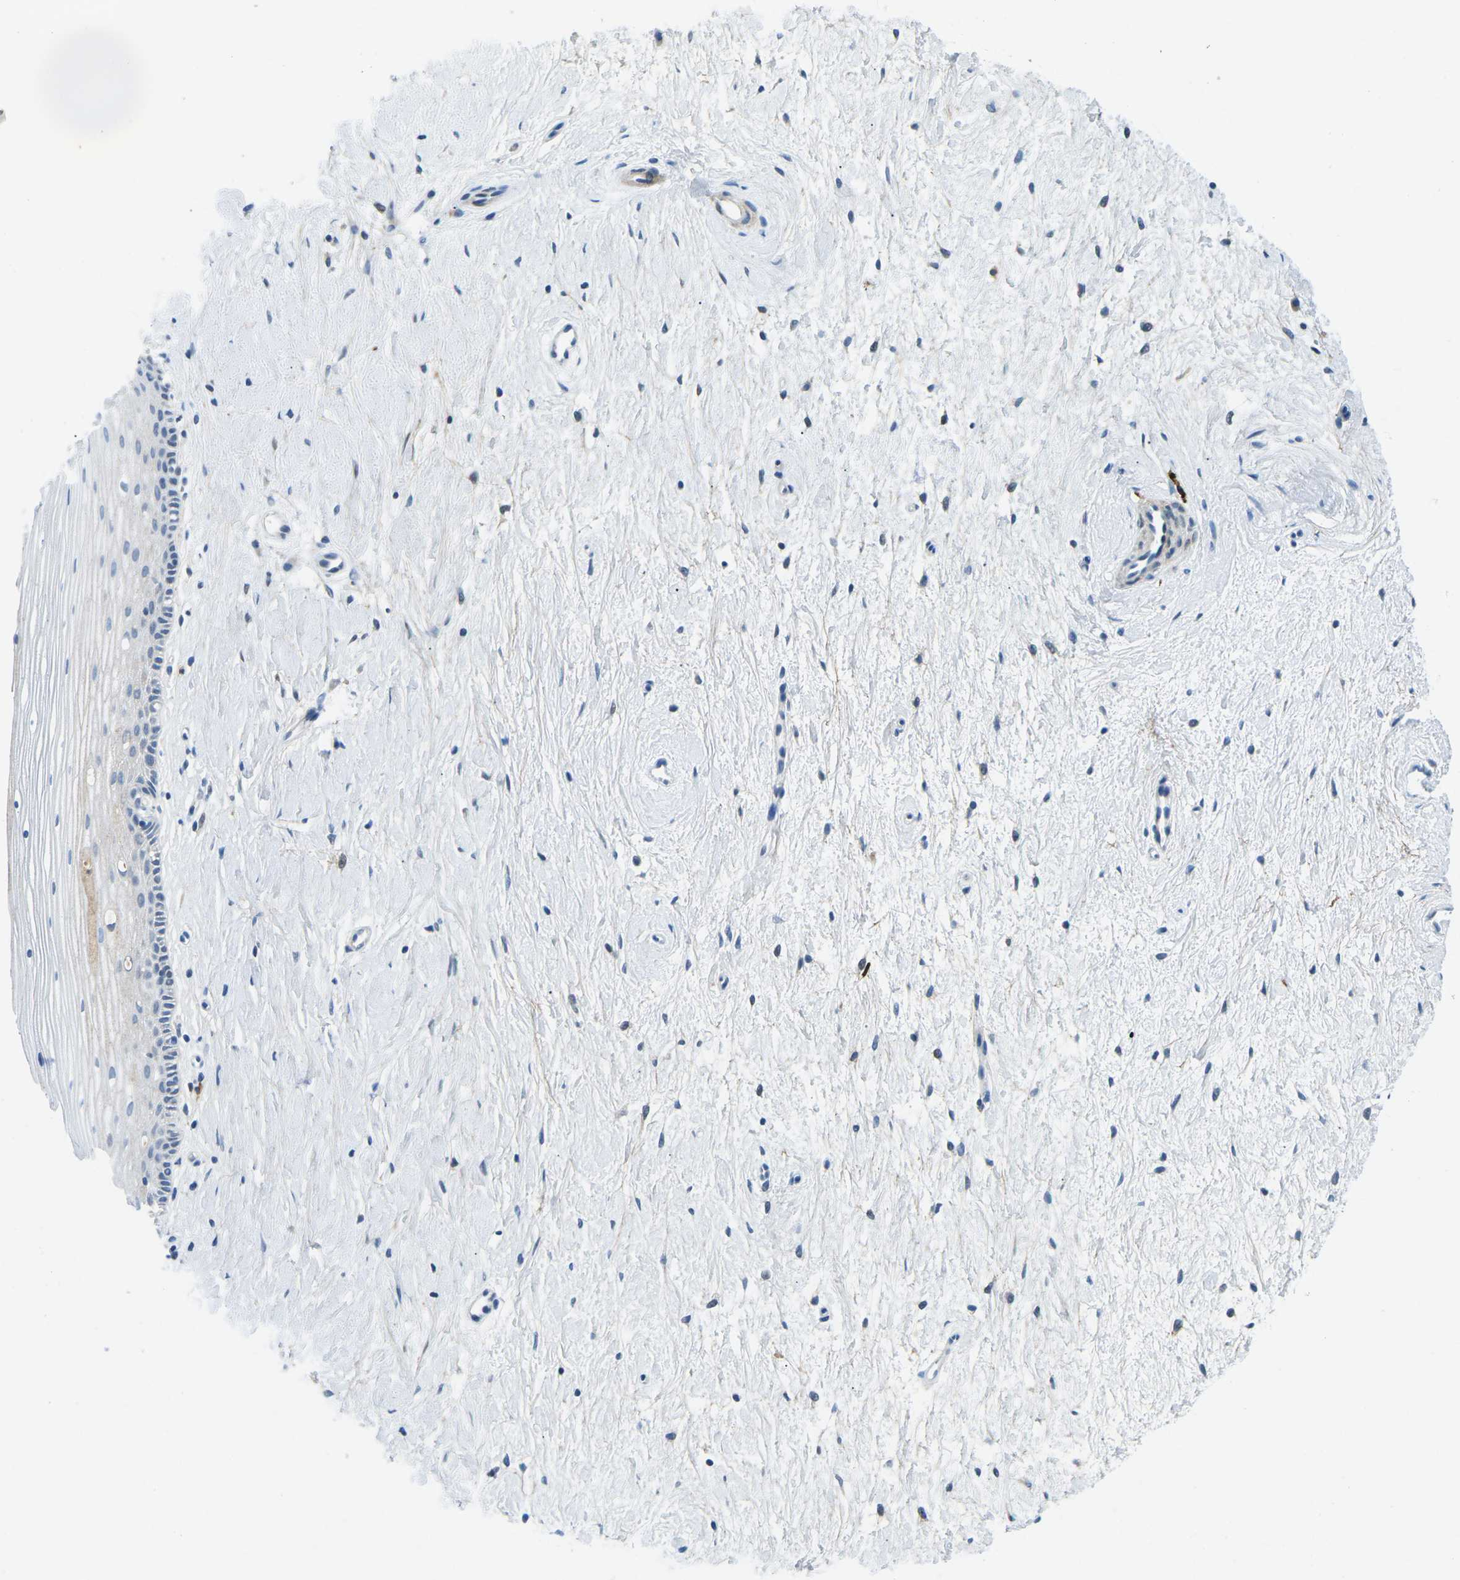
{"staining": {"intensity": "negative", "quantity": "none", "location": "none"}, "tissue": "cervix", "cell_type": "Squamous epithelial cells", "image_type": "normal", "snomed": [{"axis": "morphology", "description": "Normal tissue, NOS"}, {"axis": "topography", "description": "Cervix"}], "caption": "The immunohistochemistry (IHC) micrograph has no significant positivity in squamous epithelial cells of cervix.", "gene": "CFB", "patient": {"sex": "female", "age": 39}}